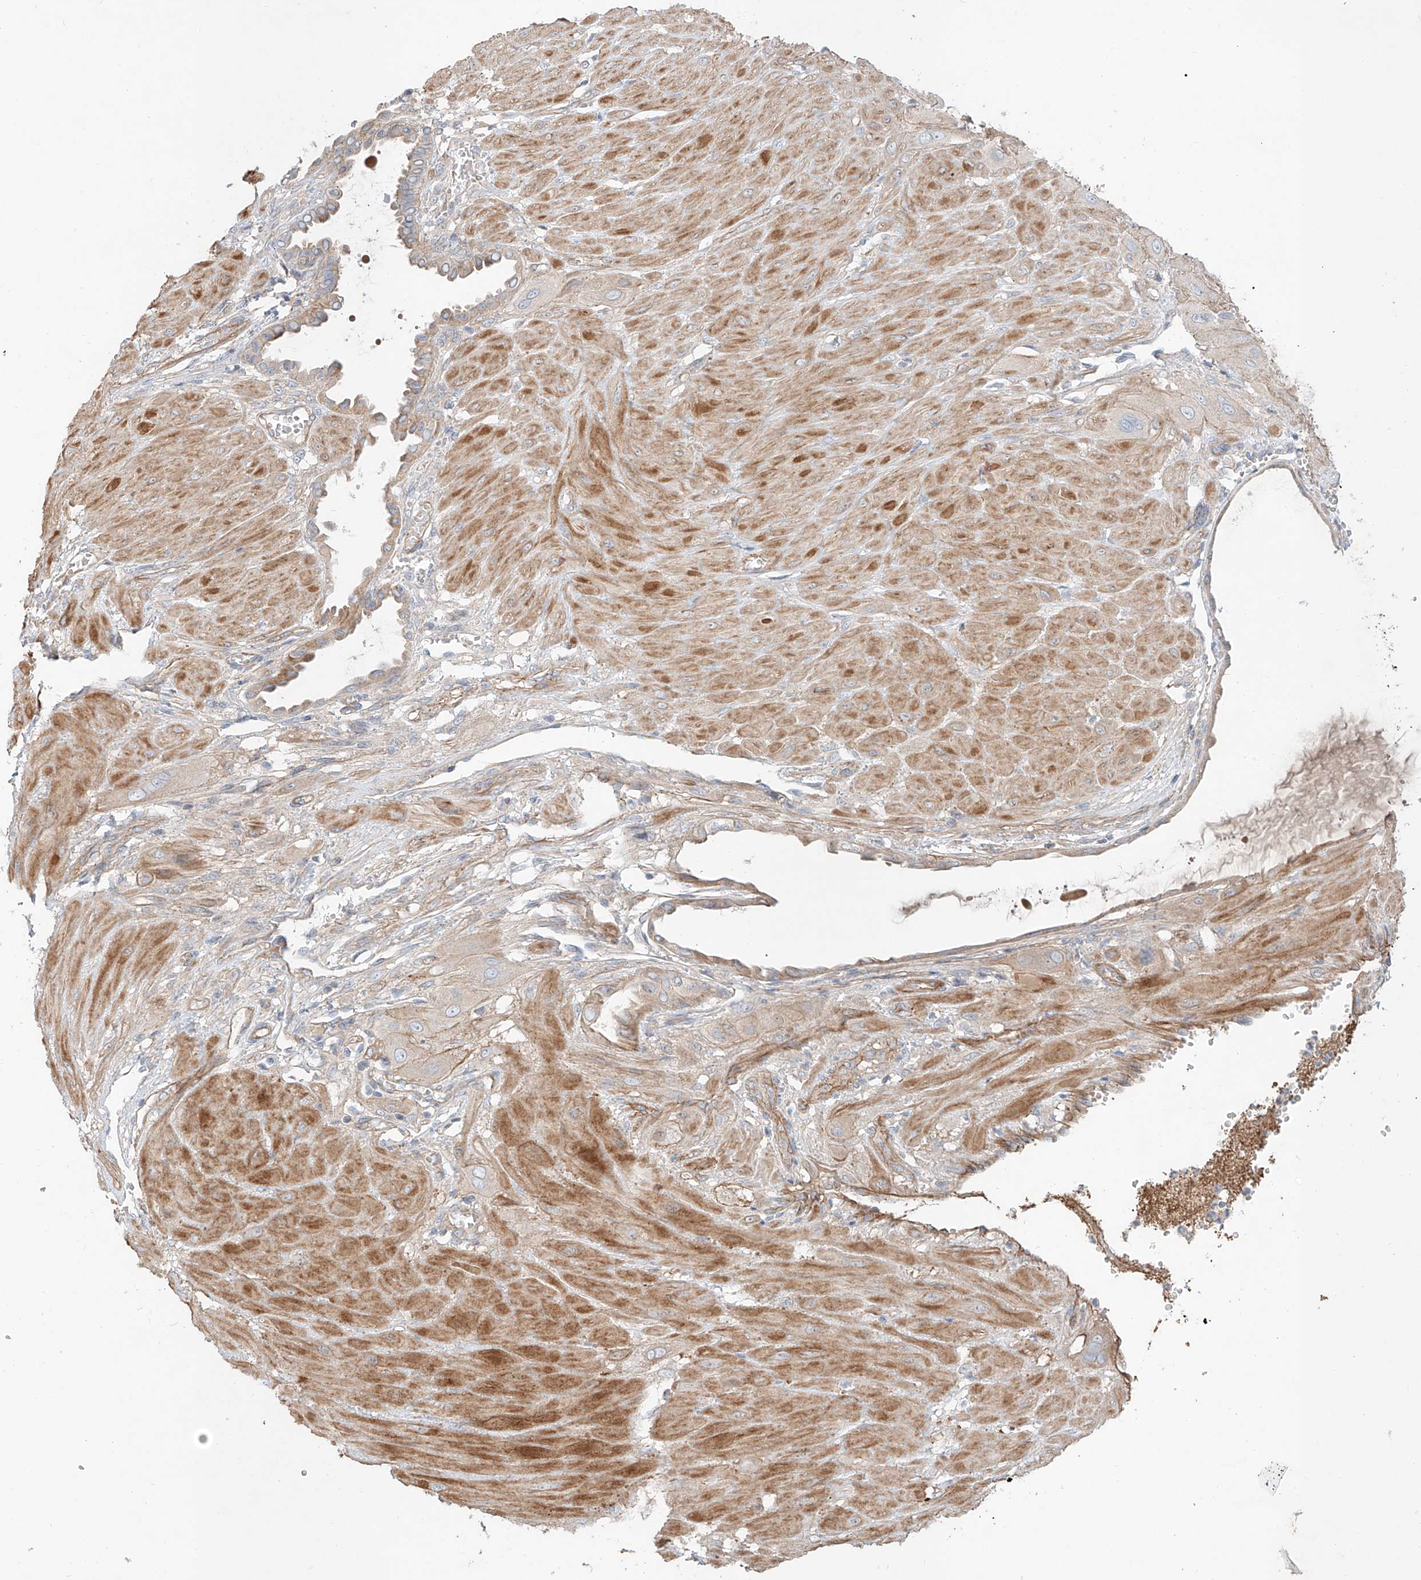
{"staining": {"intensity": "weak", "quantity": "<25%", "location": "cytoplasmic/membranous"}, "tissue": "cervical cancer", "cell_type": "Tumor cells", "image_type": "cancer", "snomed": [{"axis": "morphology", "description": "Squamous cell carcinoma, NOS"}, {"axis": "topography", "description": "Cervix"}], "caption": "Cervical cancer (squamous cell carcinoma) was stained to show a protein in brown. There is no significant positivity in tumor cells.", "gene": "AJM1", "patient": {"sex": "female", "age": 34}}